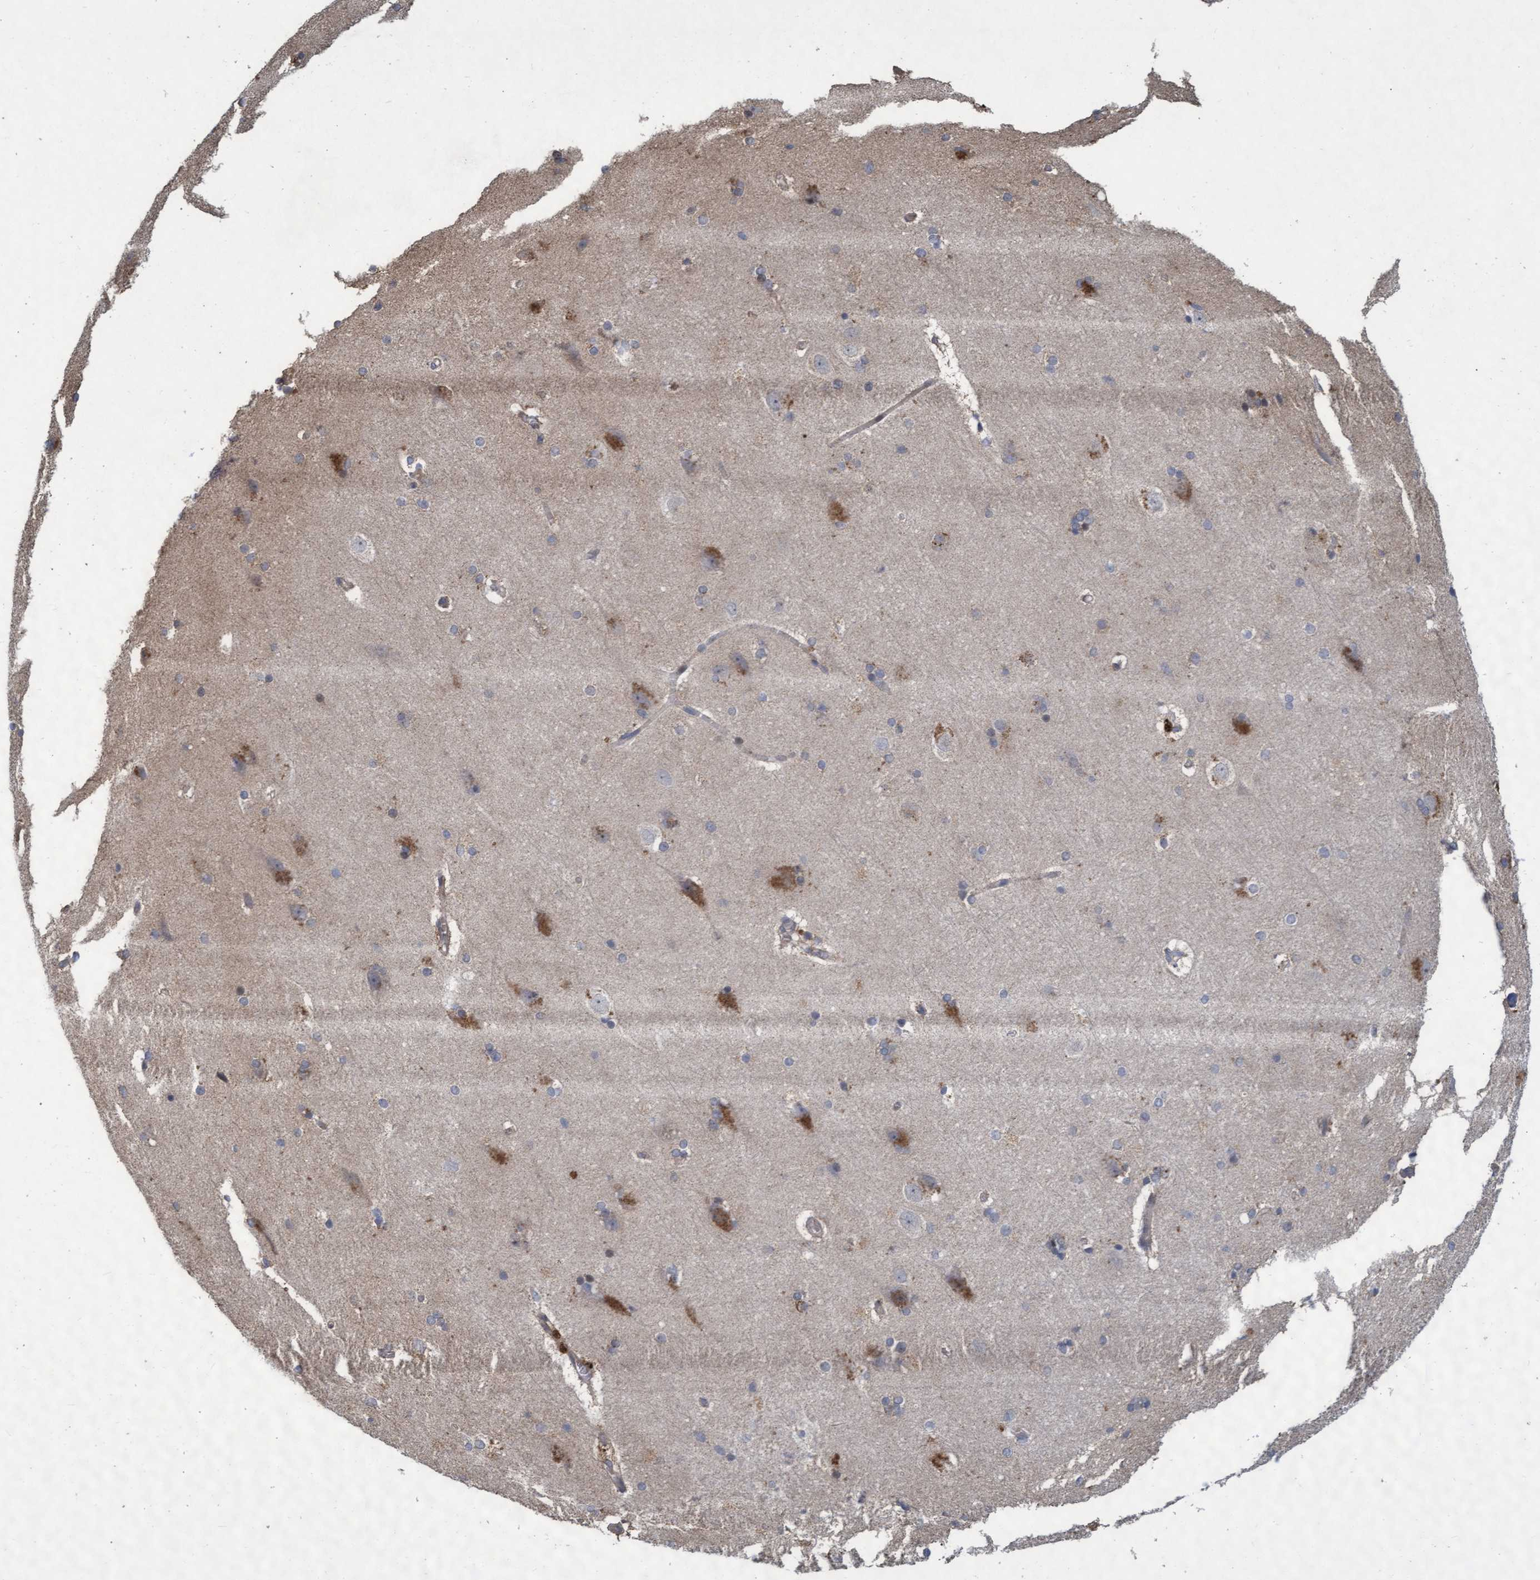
{"staining": {"intensity": "negative", "quantity": "none", "location": "none"}, "tissue": "cerebral cortex", "cell_type": "Endothelial cells", "image_type": "normal", "snomed": [{"axis": "morphology", "description": "Normal tissue, NOS"}, {"axis": "topography", "description": "Cerebral cortex"}, {"axis": "topography", "description": "Hippocampus"}], "caption": "Histopathology image shows no significant protein expression in endothelial cells of benign cerebral cortex.", "gene": "KCNC2", "patient": {"sex": "female", "age": 19}}